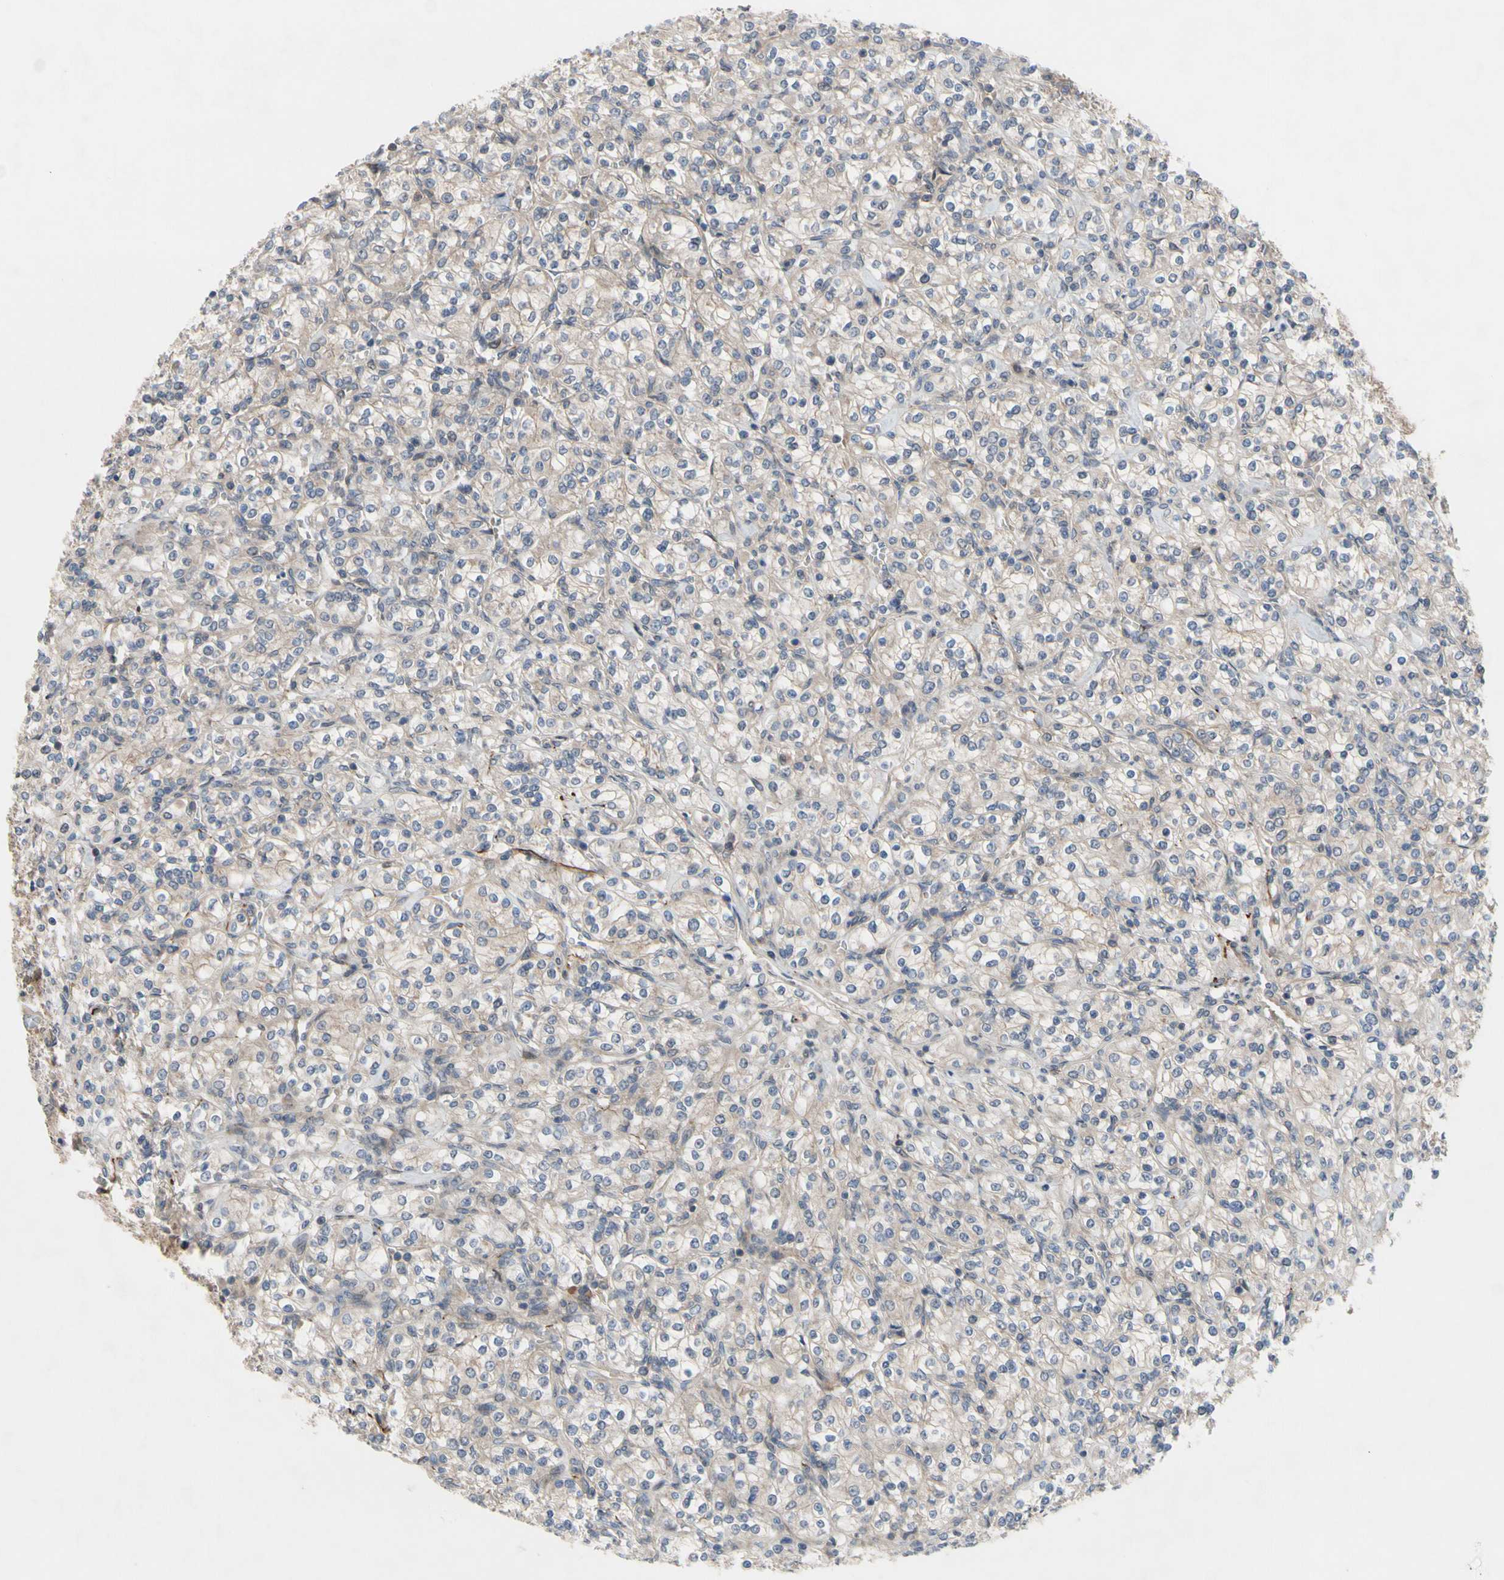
{"staining": {"intensity": "weak", "quantity": ">75%", "location": "cytoplasmic/membranous"}, "tissue": "renal cancer", "cell_type": "Tumor cells", "image_type": "cancer", "snomed": [{"axis": "morphology", "description": "Adenocarcinoma, NOS"}, {"axis": "topography", "description": "Kidney"}], "caption": "Tumor cells display low levels of weak cytoplasmic/membranous staining in approximately >75% of cells in human adenocarcinoma (renal).", "gene": "OAZ1", "patient": {"sex": "male", "age": 77}}